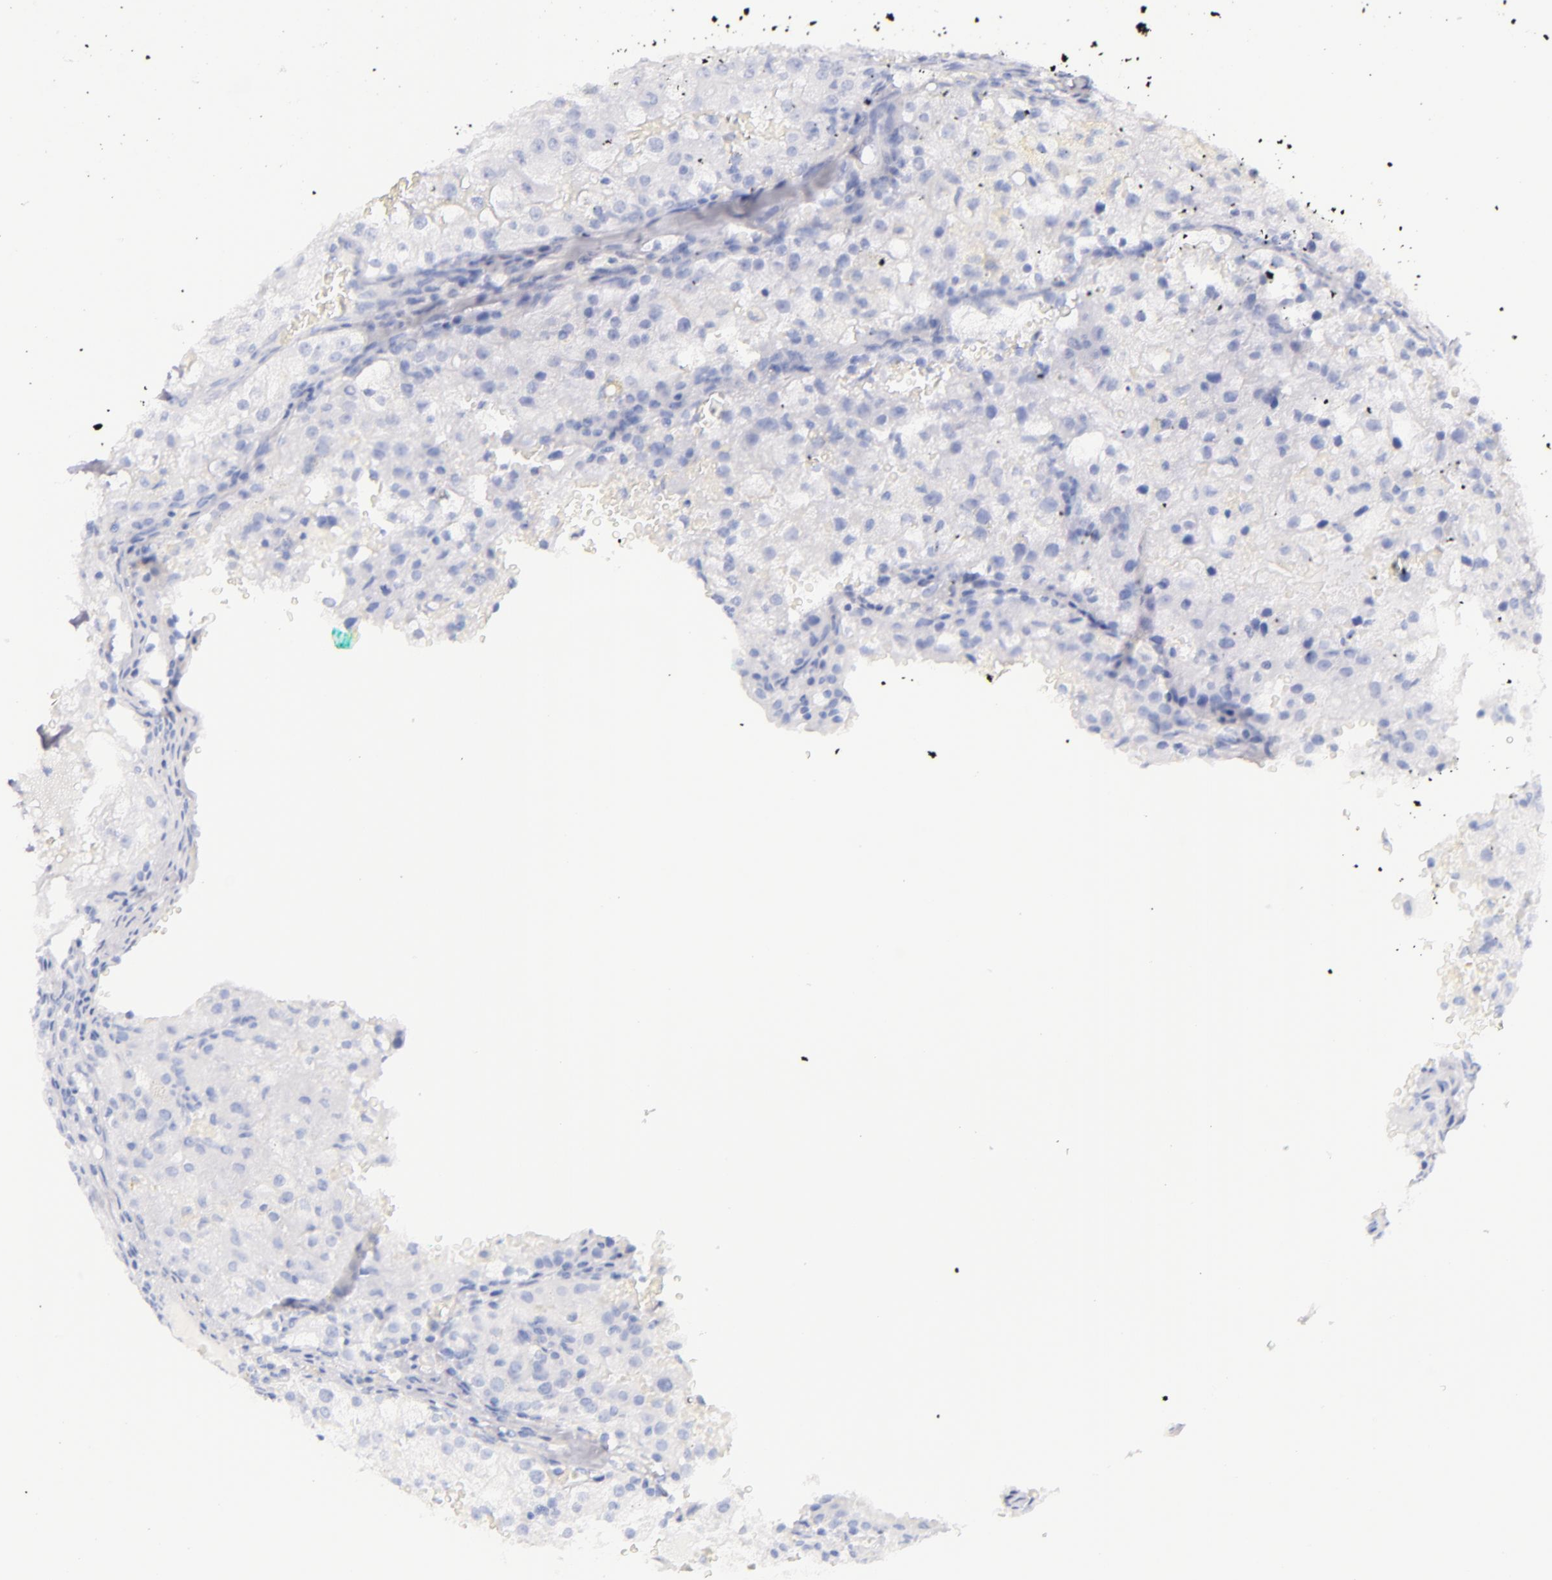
{"staining": {"intensity": "negative", "quantity": "none", "location": "none"}, "tissue": "renal cancer", "cell_type": "Tumor cells", "image_type": "cancer", "snomed": [{"axis": "morphology", "description": "Adenocarcinoma, NOS"}, {"axis": "topography", "description": "Kidney"}], "caption": "A high-resolution micrograph shows immunohistochemistry (IHC) staining of renal adenocarcinoma, which reveals no significant expression in tumor cells. Nuclei are stained in blue.", "gene": "SFTPB", "patient": {"sex": "female", "age": 74}}